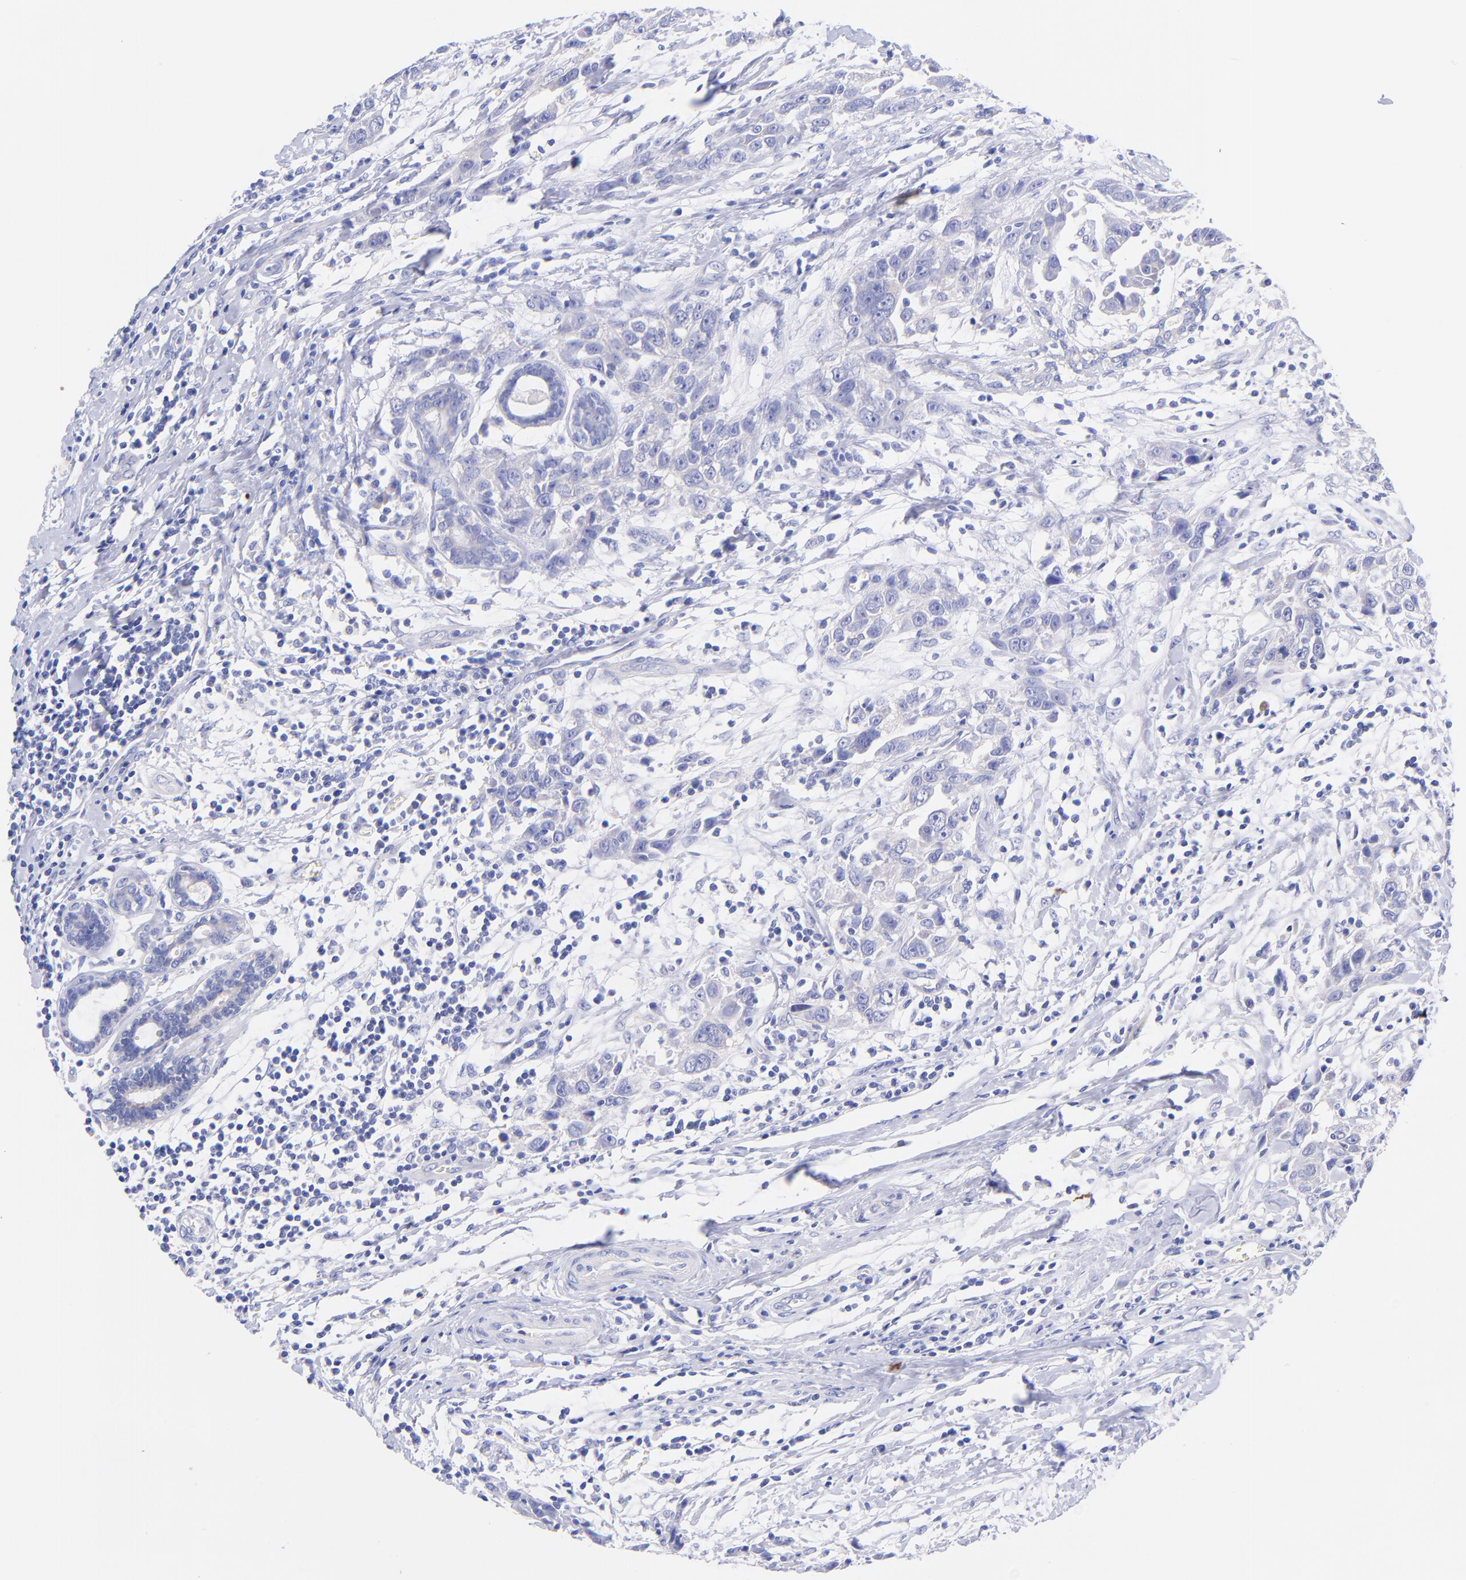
{"staining": {"intensity": "negative", "quantity": "none", "location": "none"}, "tissue": "breast cancer", "cell_type": "Tumor cells", "image_type": "cancer", "snomed": [{"axis": "morphology", "description": "Duct carcinoma"}, {"axis": "topography", "description": "Breast"}], "caption": "Immunohistochemistry (IHC) photomicrograph of neoplastic tissue: human breast cancer (intraductal carcinoma) stained with DAB displays no significant protein staining in tumor cells.", "gene": "GPHN", "patient": {"sex": "female", "age": 50}}